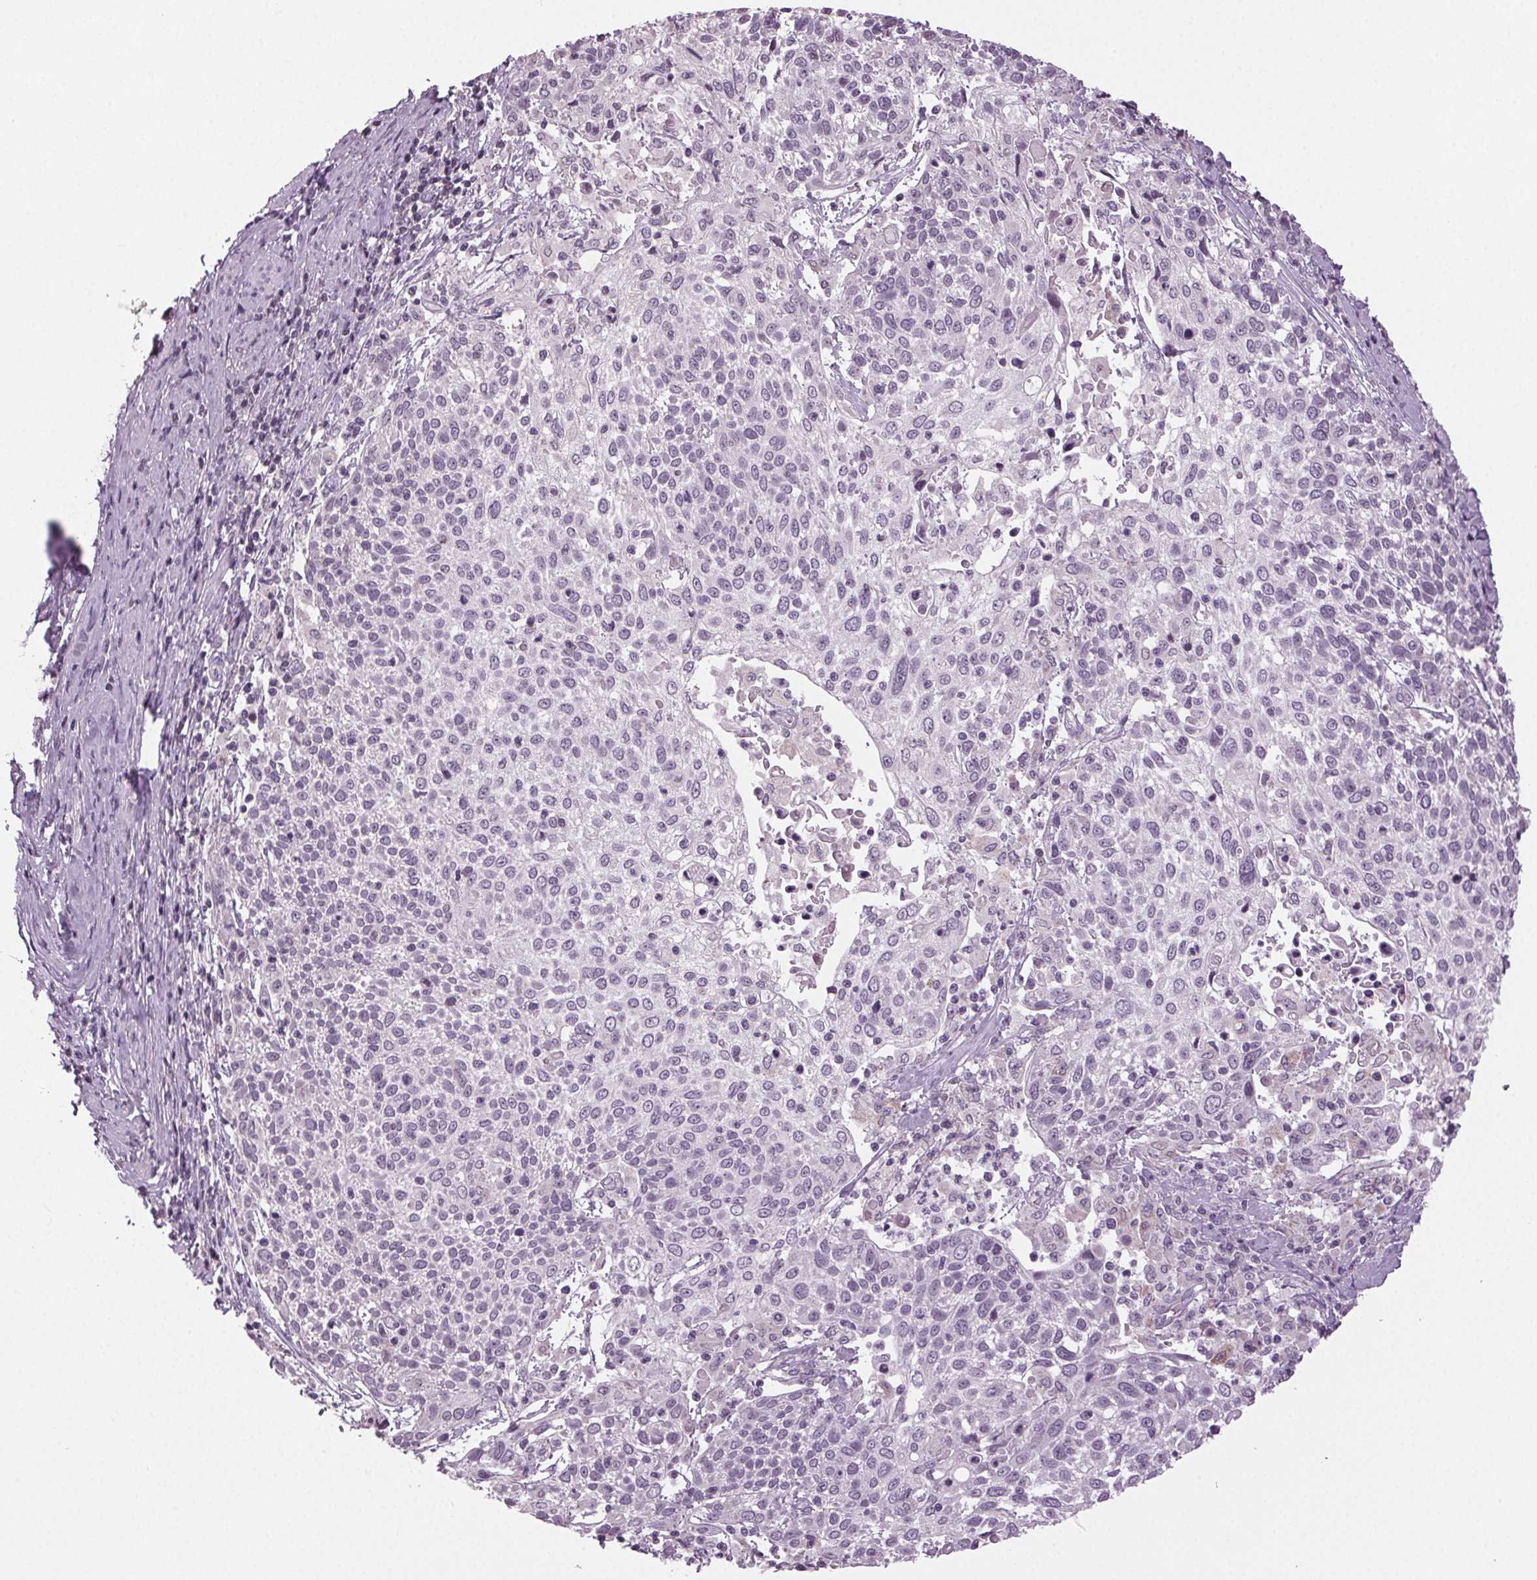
{"staining": {"intensity": "negative", "quantity": "none", "location": "none"}, "tissue": "cervical cancer", "cell_type": "Tumor cells", "image_type": "cancer", "snomed": [{"axis": "morphology", "description": "Squamous cell carcinoma, NOS"}, {"axis": "topography", "description": "Cervix"}], "caption": "Immunohistochemistry (IHC) of squamous cell carcinoma (cervical) reveals no positivity in tumor cells. Brightfield microscopy of IHC stained with DAB (brown) and hematoxylin (blue), captured at high magnification.", "gene": "DNAH12", "patient": {"sex": "female", "age": 61}}